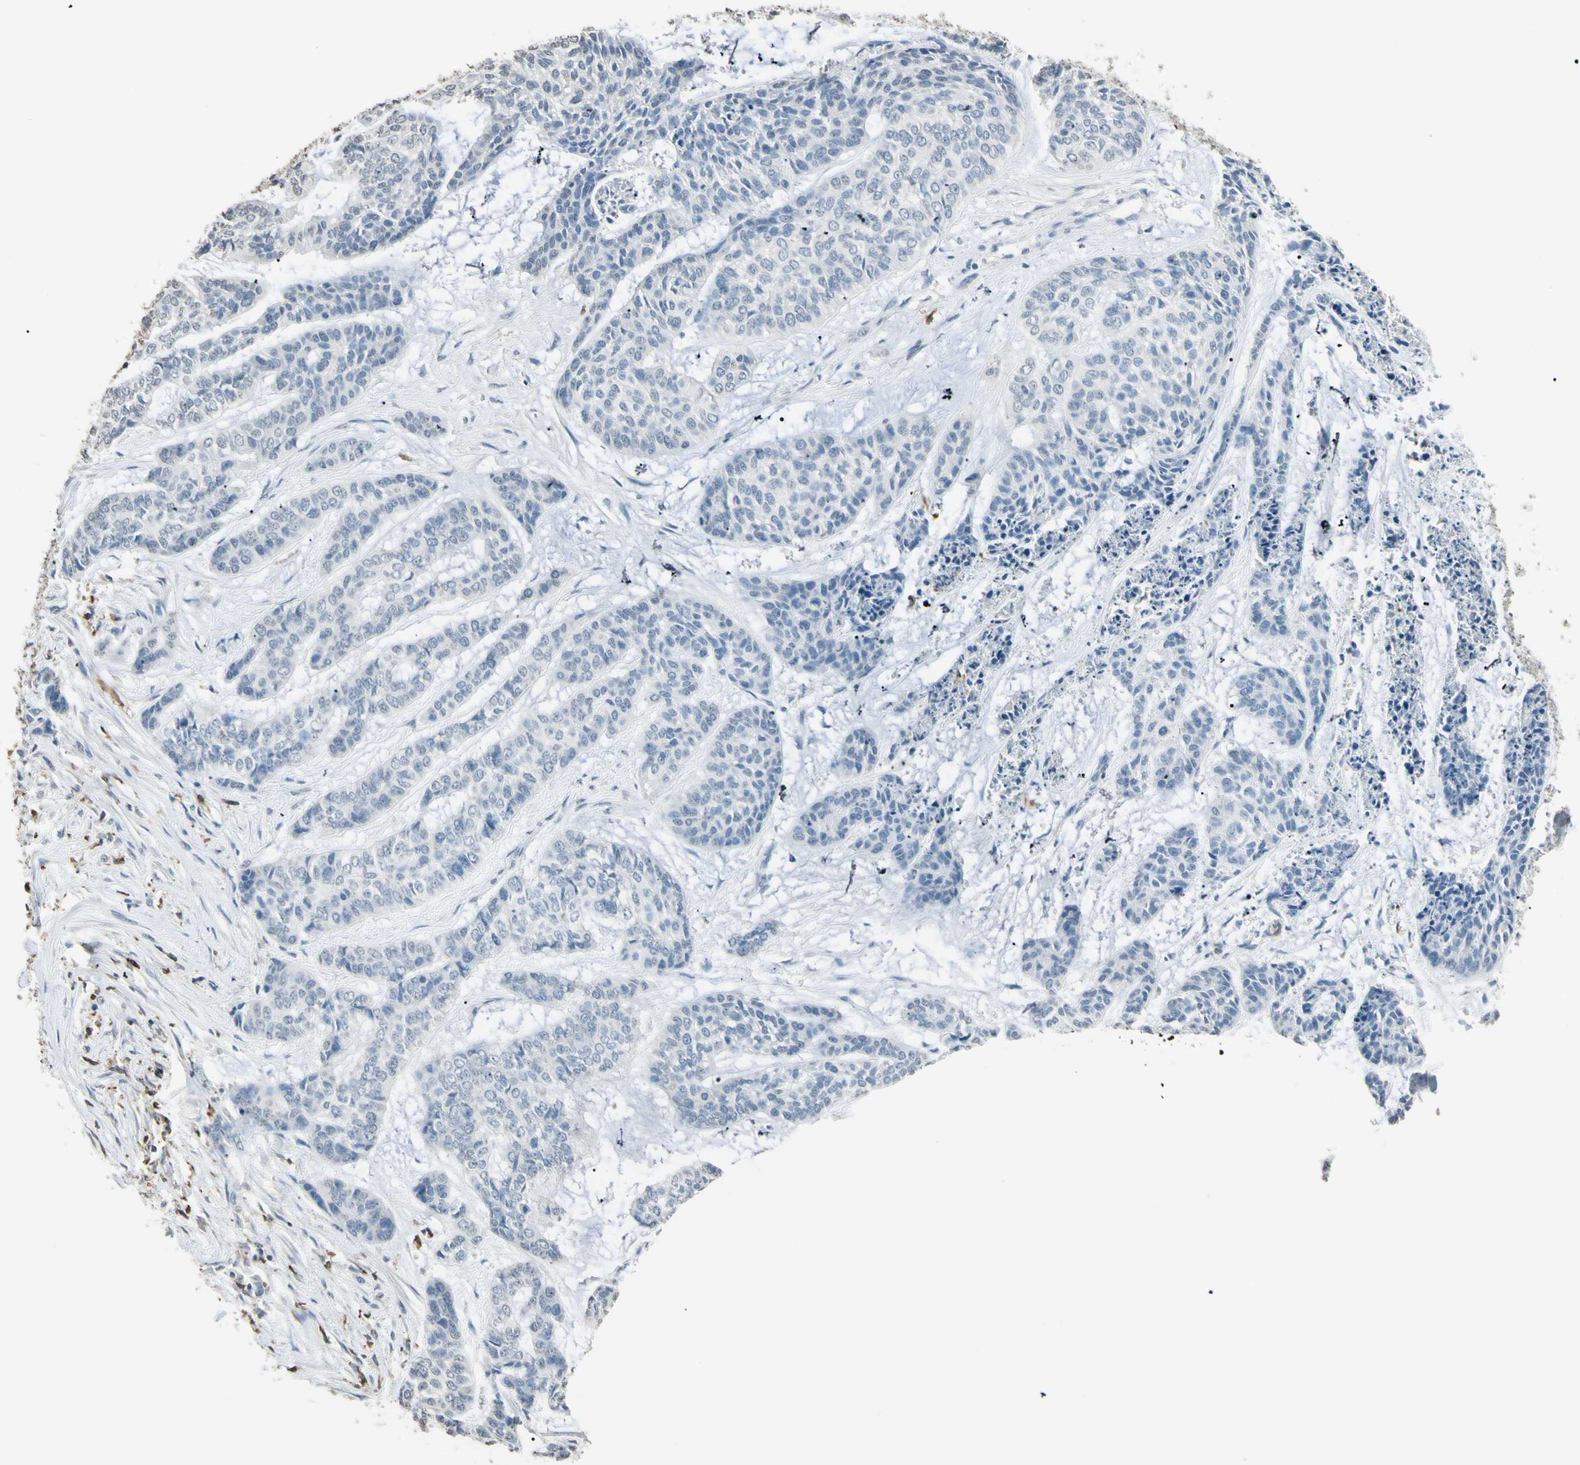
{"staining": {"intensity": "negative", "quantity": "none", "location": "none"}, "tissue": "skin cancer", "cell_type": "Tumor cells", "image_type": "cancer", "snomed": [{"axis": "morphology", "description": "Basal cell carcinoma"}, {"axis": "topography", "description": "Skin"}], "caption": "Tumor cells are negative for protein expression in human skin cancer.", "gene": "PSTPIP1", "patient": {"sex": "female", "age": 64}}